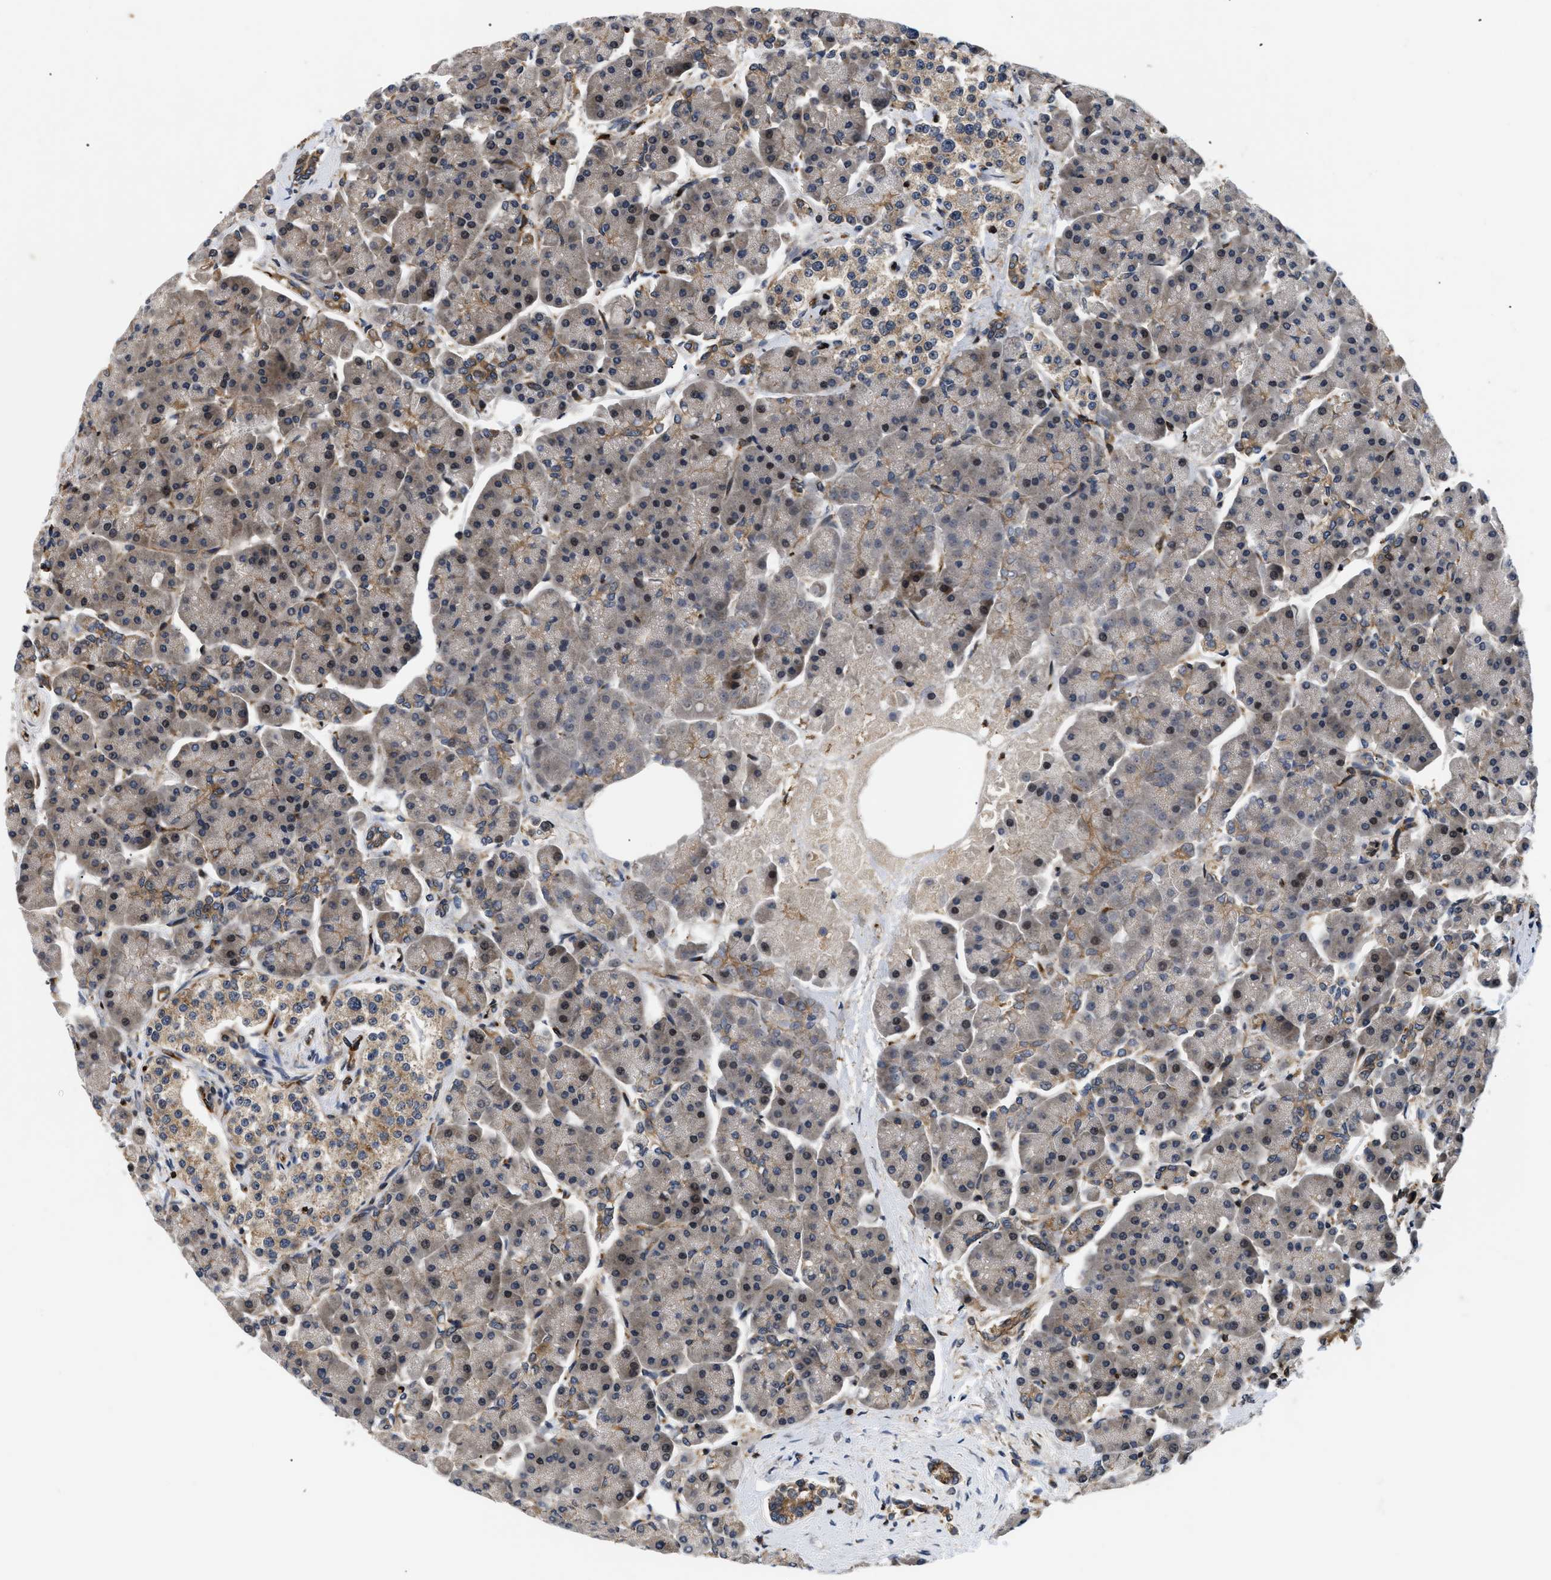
{"staining": {"intensity": "moderate", "quantity": "25%-75%", "location": "cytoplasmic/membranous"}, "tissue": "pancreas", "cell_type": "Exocrine glandular cells", "image_type": "normal", "snomed": [{"axis": "morphology", "description": "Normal tissue, NOS"}, {"axis": "topography", "description": "Pancreas"}], "caption": "Exocrine glandular cells display moderate cytoplasmic/membranous expression in about 25%-75% of cells in benign pancreas. (DAB = brown stain, brightfield microscopy at high magnification).", "gene": "HMGCR", "patient": {"sex": "female", "age": 70}}